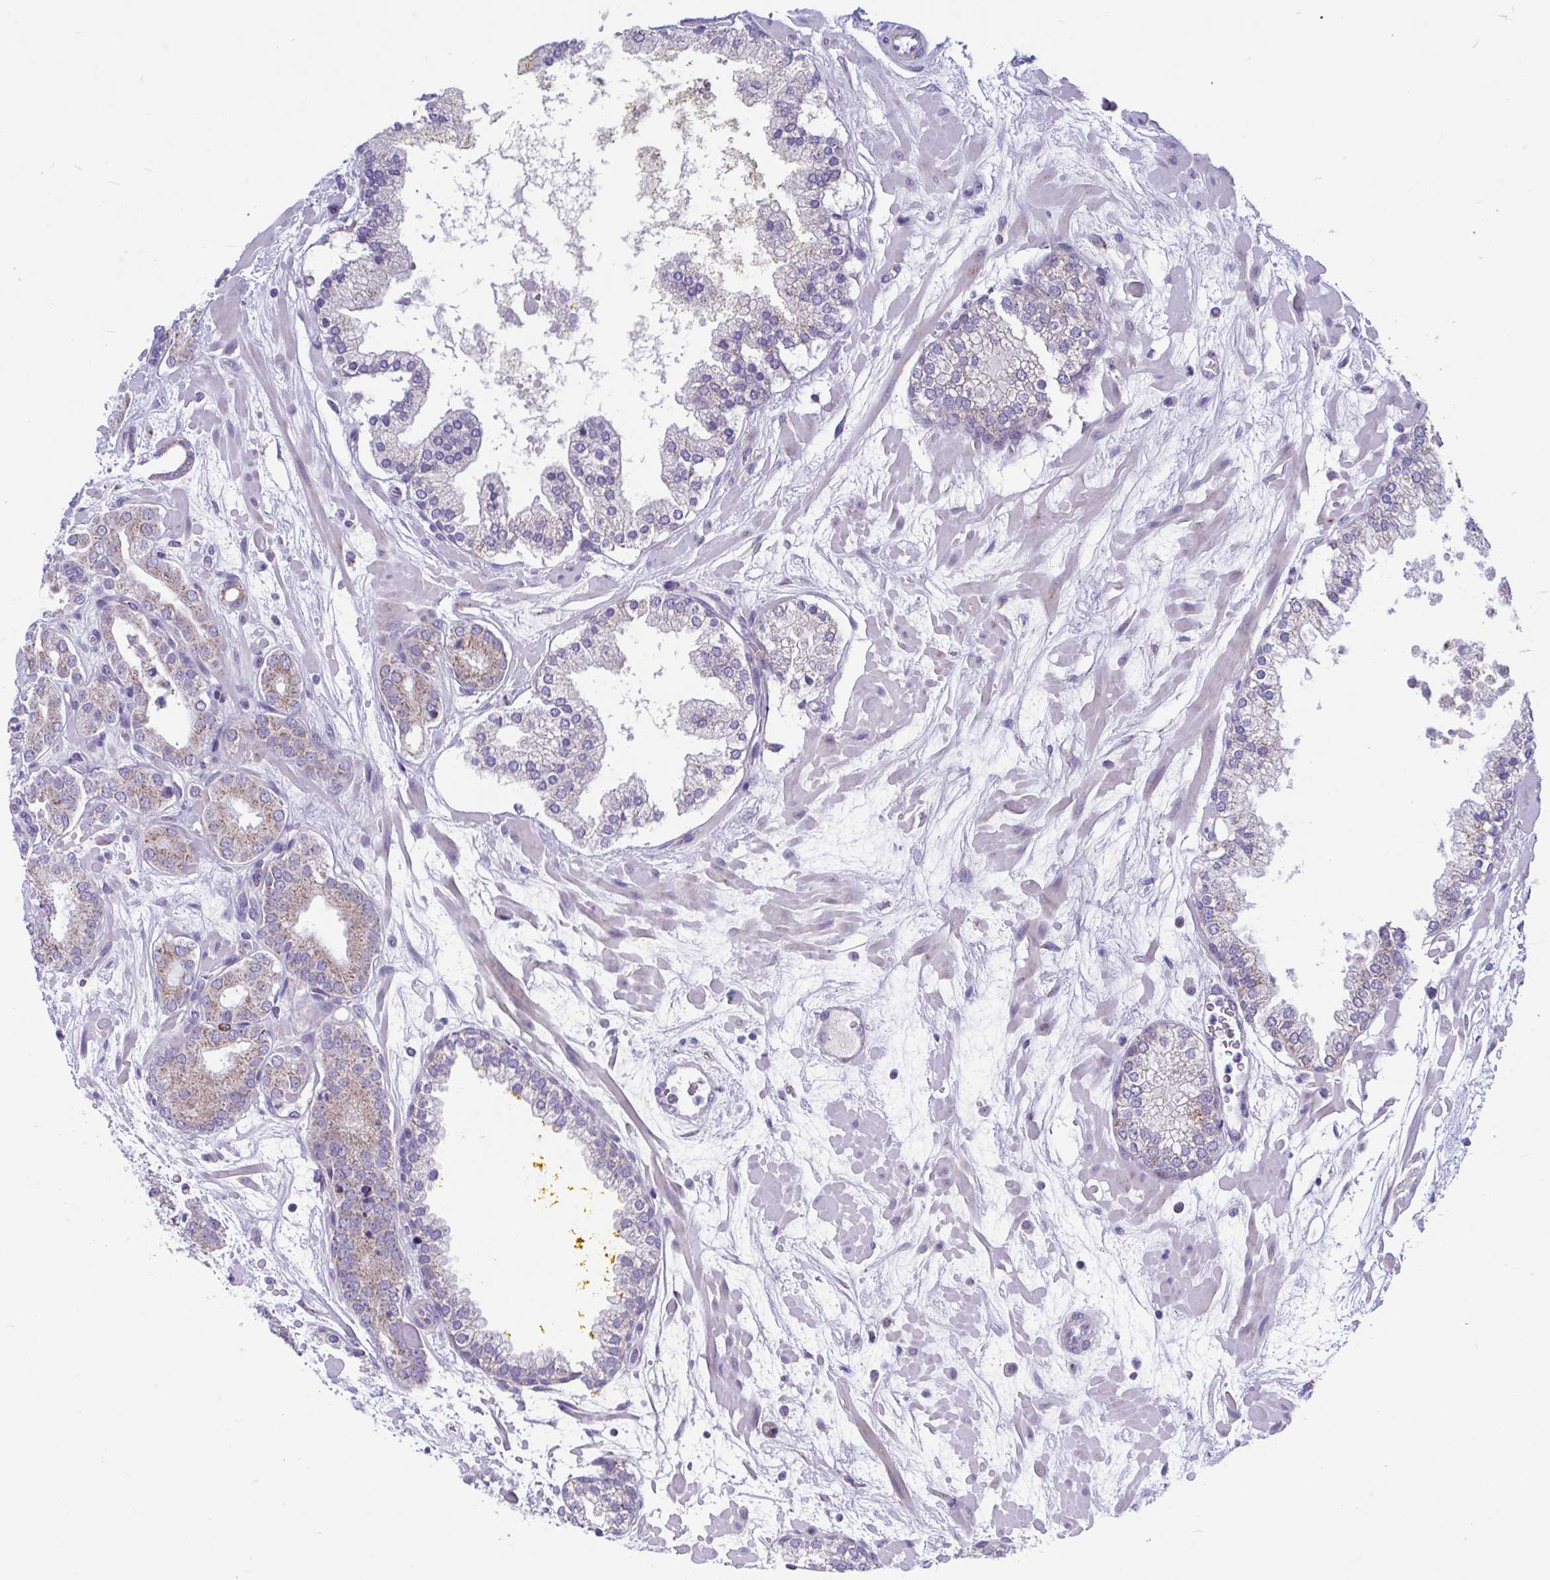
{"staining": {"intensity": "moderate", "quantity": "25%-75%", "location": "cytoplasmic/membranous"}, "tissue": "prostate cancer", "cell_type": "Tumor cells", "image_type": "cancer", "snomed": [{"axis": "morphology", "description": "Adenocarcinoma, High grade"}, {"axis": "topography", "description": "Prostate"}], "caption": "Human prostate cancer (high-grade adenocarcinoma) stained with a protein marker exhibits moderate staining in tumor cells.", "gene": "OR13A1", "patient": {"sex": "male", "age": 66}}